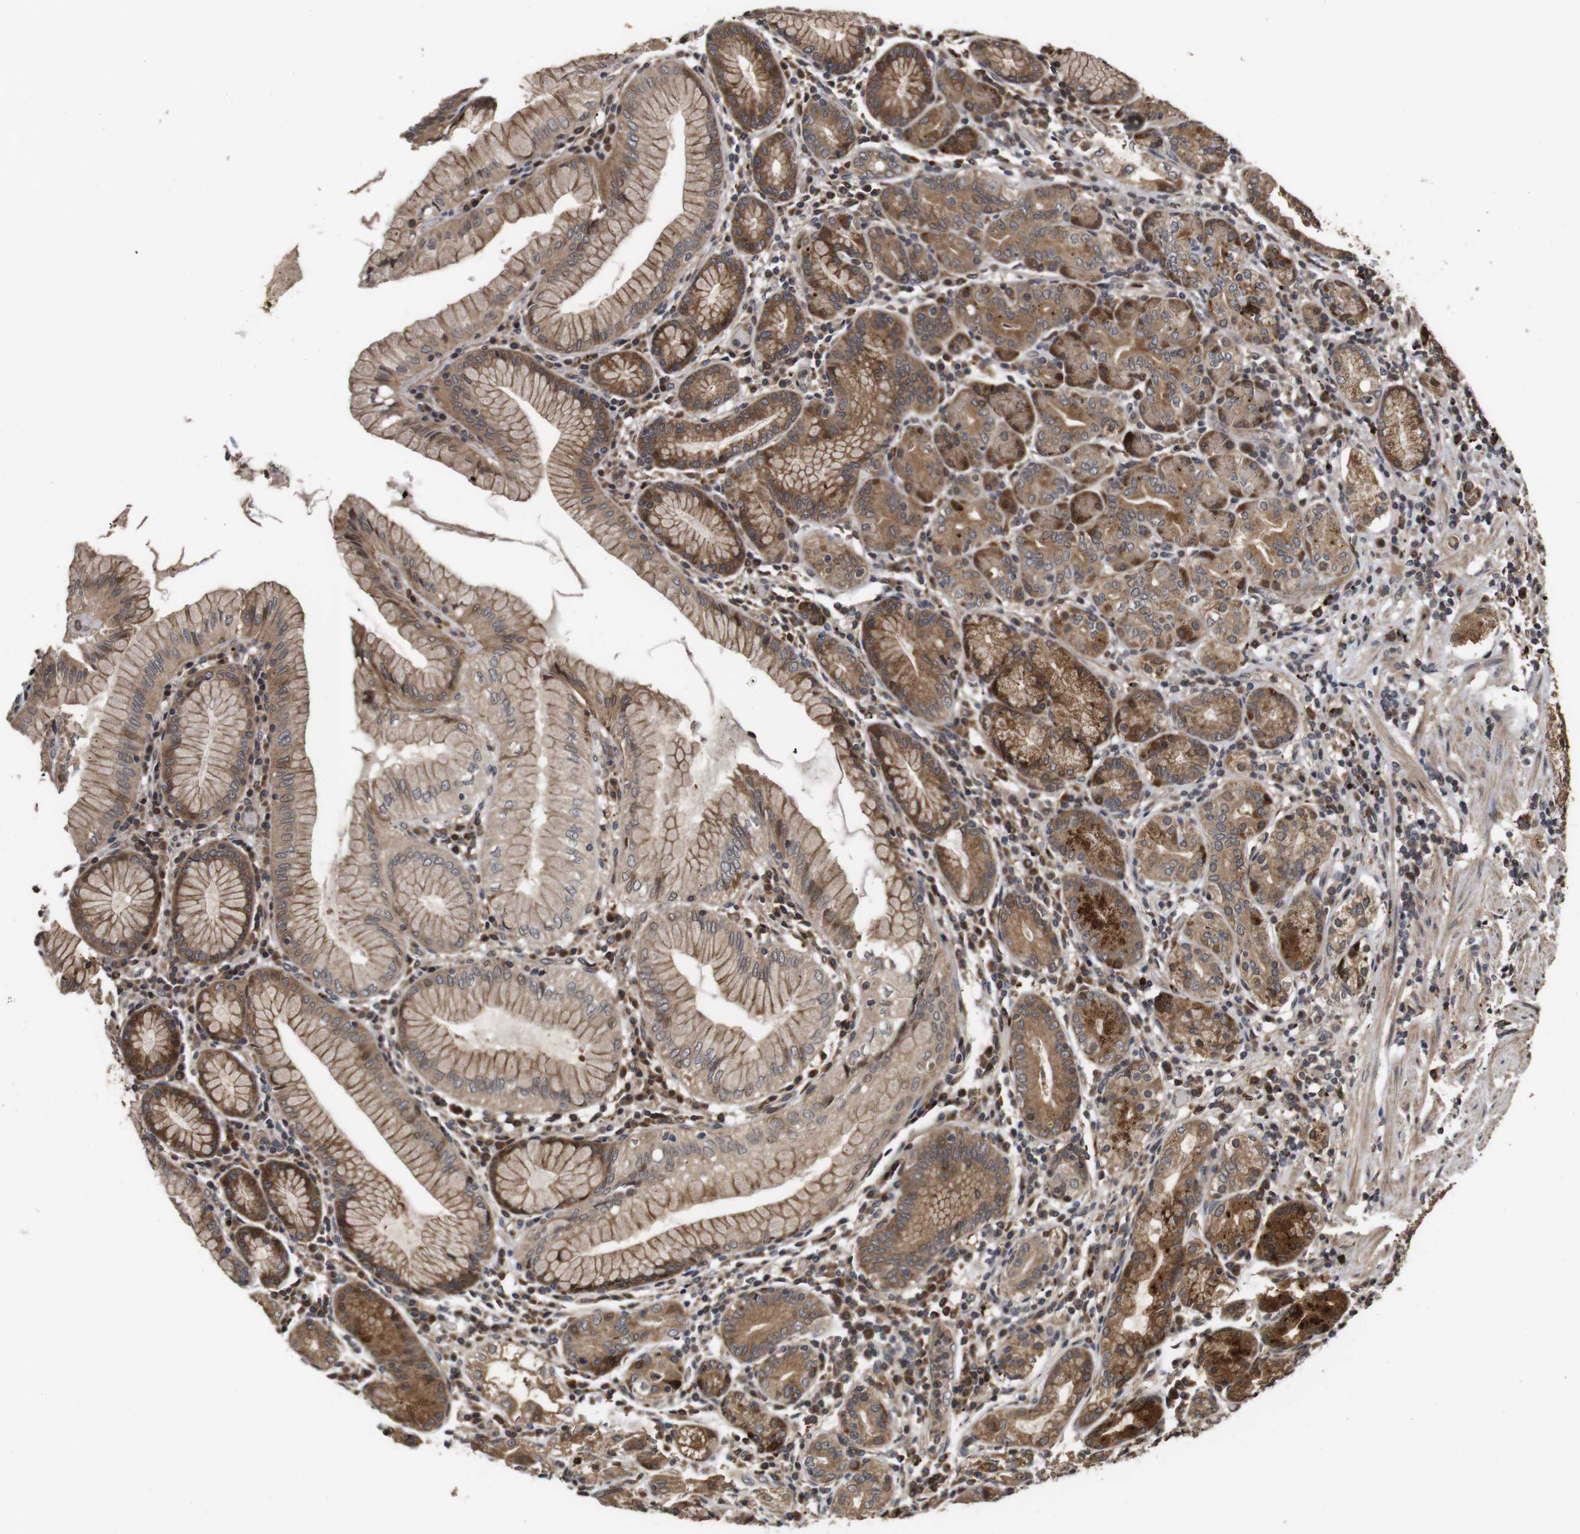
{"staining": {"intensity": "moderate", "quantity": ">75%", "location": "cytoplasmic/membranous"}, "tissue": "stomach", "cell_type": "Glandular cells", "image_type": "normal", "snomed": [{"axis": "morphology", "description": "Normal tissue, NOS"}, {"axis": "topography", "description": "Stomach, lower"}], "caption": "An immunohistochemistry (IHC) image of benign tissue is shown. Protein staining in brown shows moderate cytoplasmic/membranous positivity in stomach within glandular cells. Using DAB (brown) and hematoxylin (blue) stains, captured at high magnification using brightfield microscopy.", "gene": "PTPN14", "patient": {"sex": "female", "age": 76}}